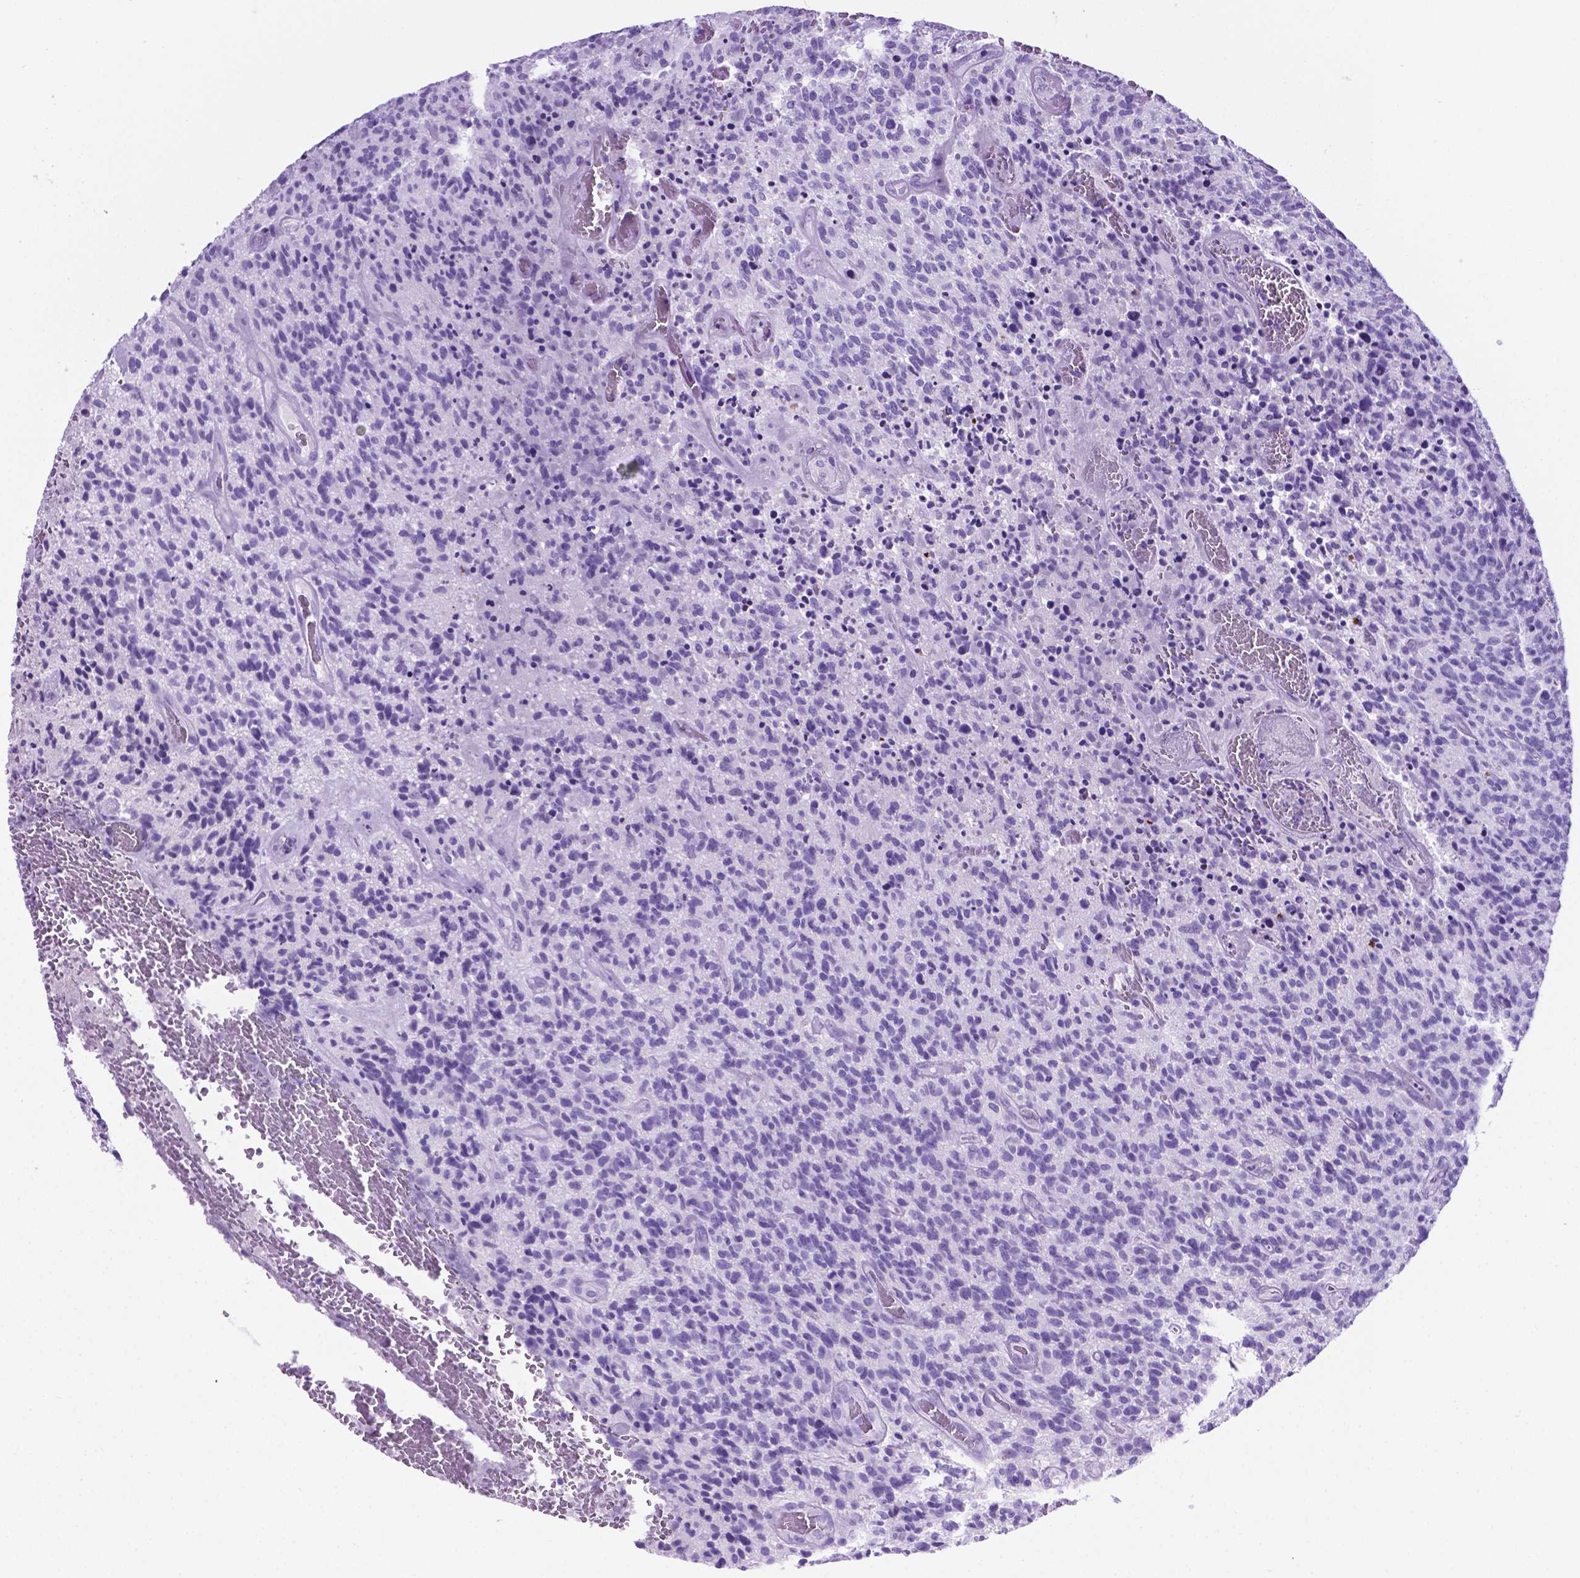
{"staining": {"intensity": "negative", "quantity": "none", "location": "none"}, "tissue": "glioma", "cell_type": "Tumor cells", "image_type": "cancer", "snomed": [{"axis": "morphology", "description": "Glioma, malignant, High grade"}, {"axis": "topography", "description": "Brain"}], "caption": "Protein analysis of high-grade glioma (malignant) shows no significant positivity in tumor cells.", "gene": "C17orf107", "patient": {"sex": "male", "age": 76}}